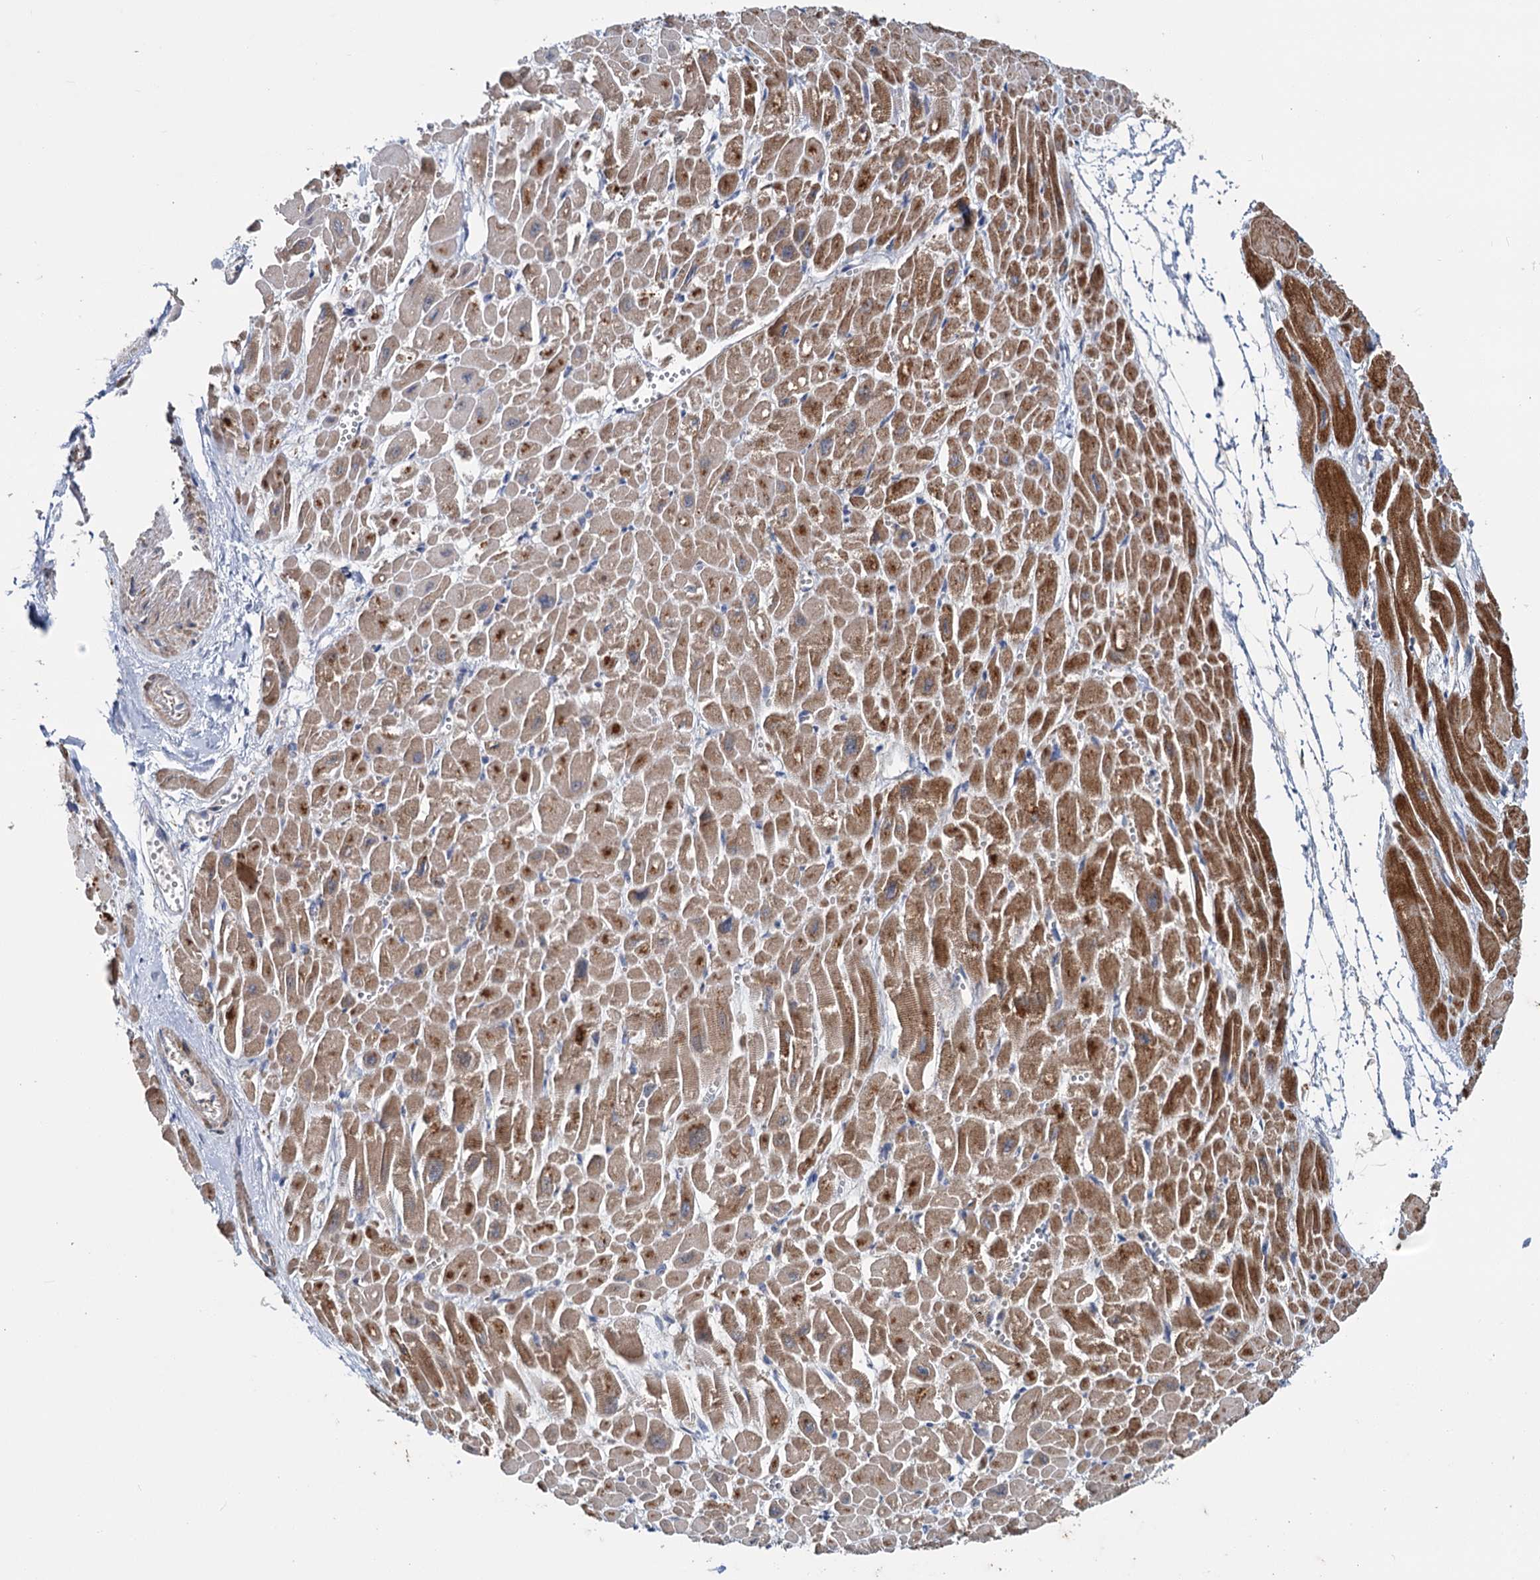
{"staining": {"intensity": "moderate", "quantity": ">75%", "location": "cytoplasmic/membranous"}, "tissue": "heart muscle", "cell_type": "Cardiomyocytes", "image_type": "normal", "snomed": [{"axis": "morphology", "description": "Normal tissue, NOS"}, {"axis": "topography", "description": "Heart"}], "caption": "Heart muscle stained with a brown dye demonstrates moderate cytoplasmic/membranous positive positivity in about >75% of cardiomyocytes.", "gene": "DYNC2H1", "patient": {"sex": "male", "age": 54}}